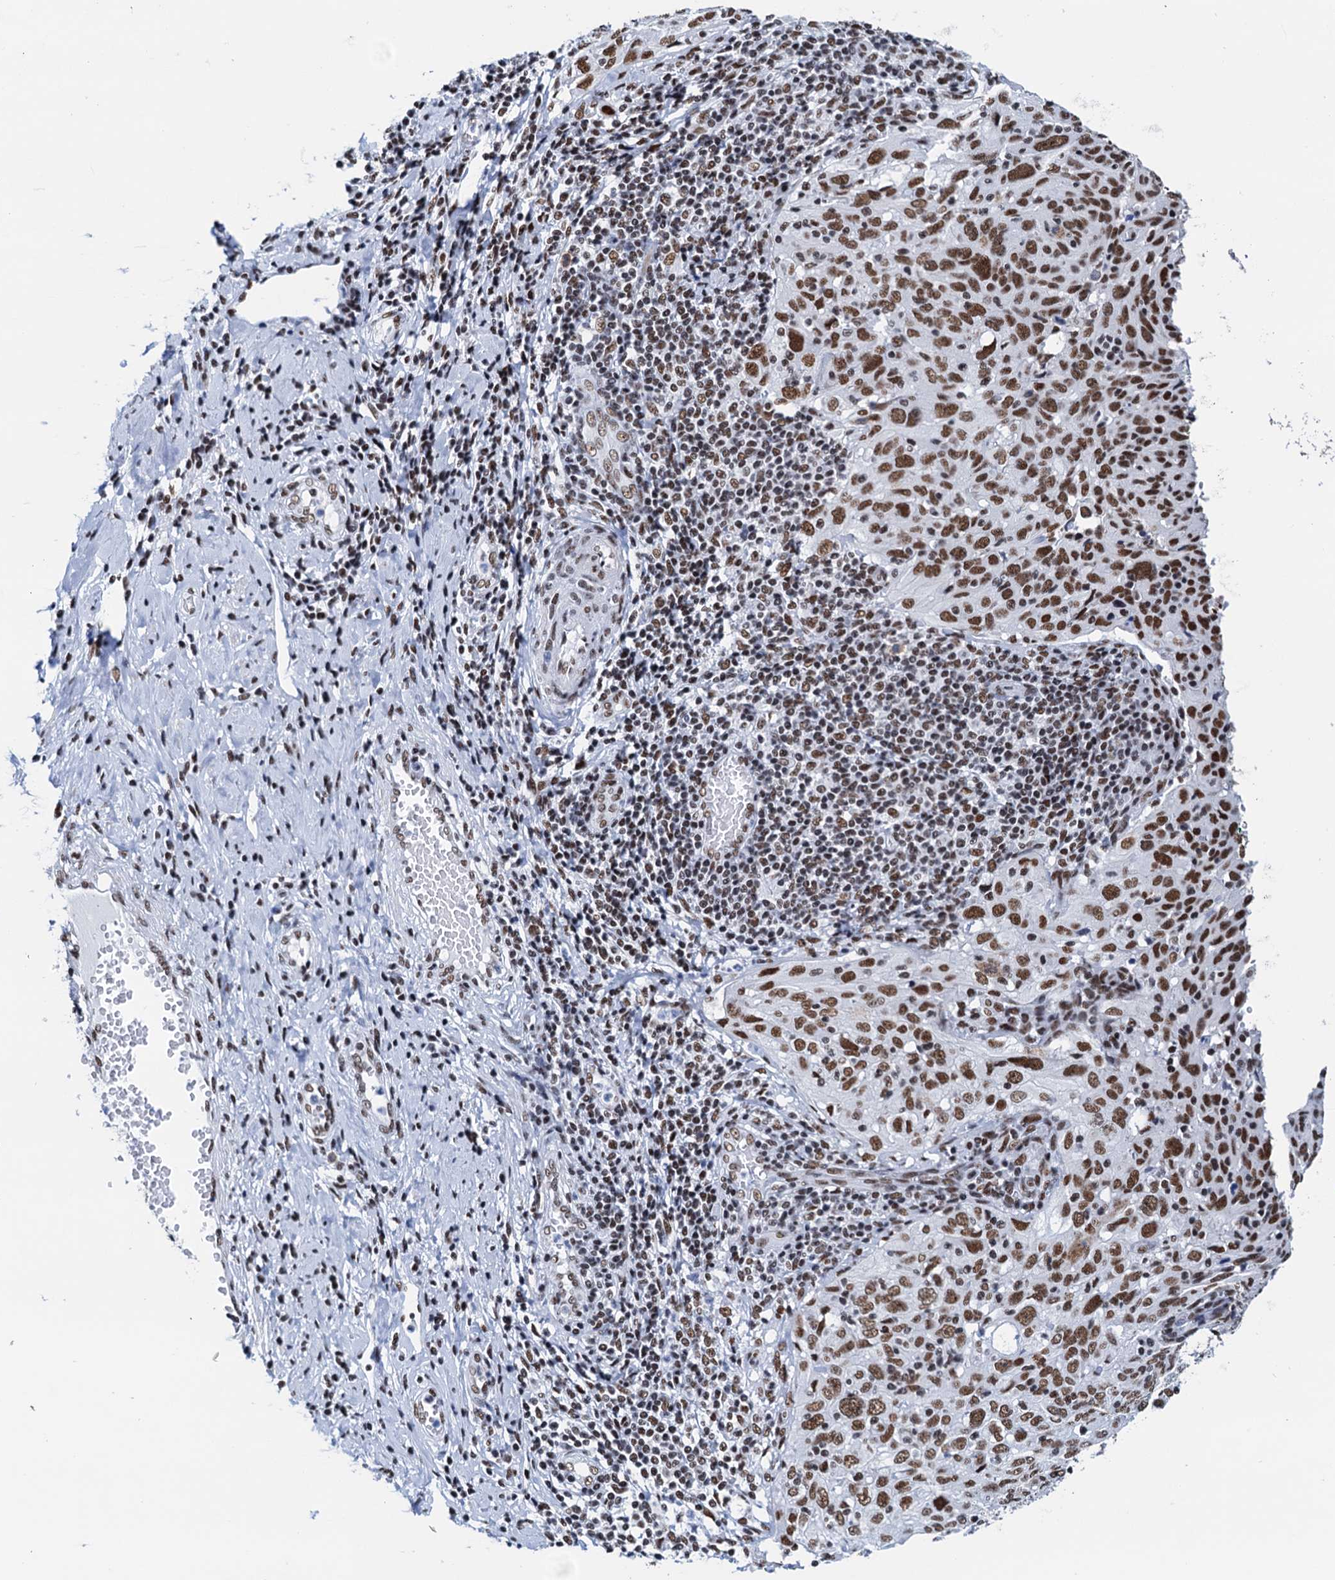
{"staining": {"intensity": "strong", "quantity": ">75%", "location": "nuclear"}, "tissue": "cervical cancer", "cell_type": "Tumor cells", "image_type": "cancer", "snomed": [{"axis": "morphology", "description": "Squamous cell carcinoma, NOS"}, {"axis": "topography", "description": "Cervix"}], "caption": "An IHC image of neoplastic tissue is shown. Protein staining in brown labels strong nuclear positivity in cervical cancer within tumor cells.", "gene": "SLTM", "patient": {"sex": "female", "age": 31}}